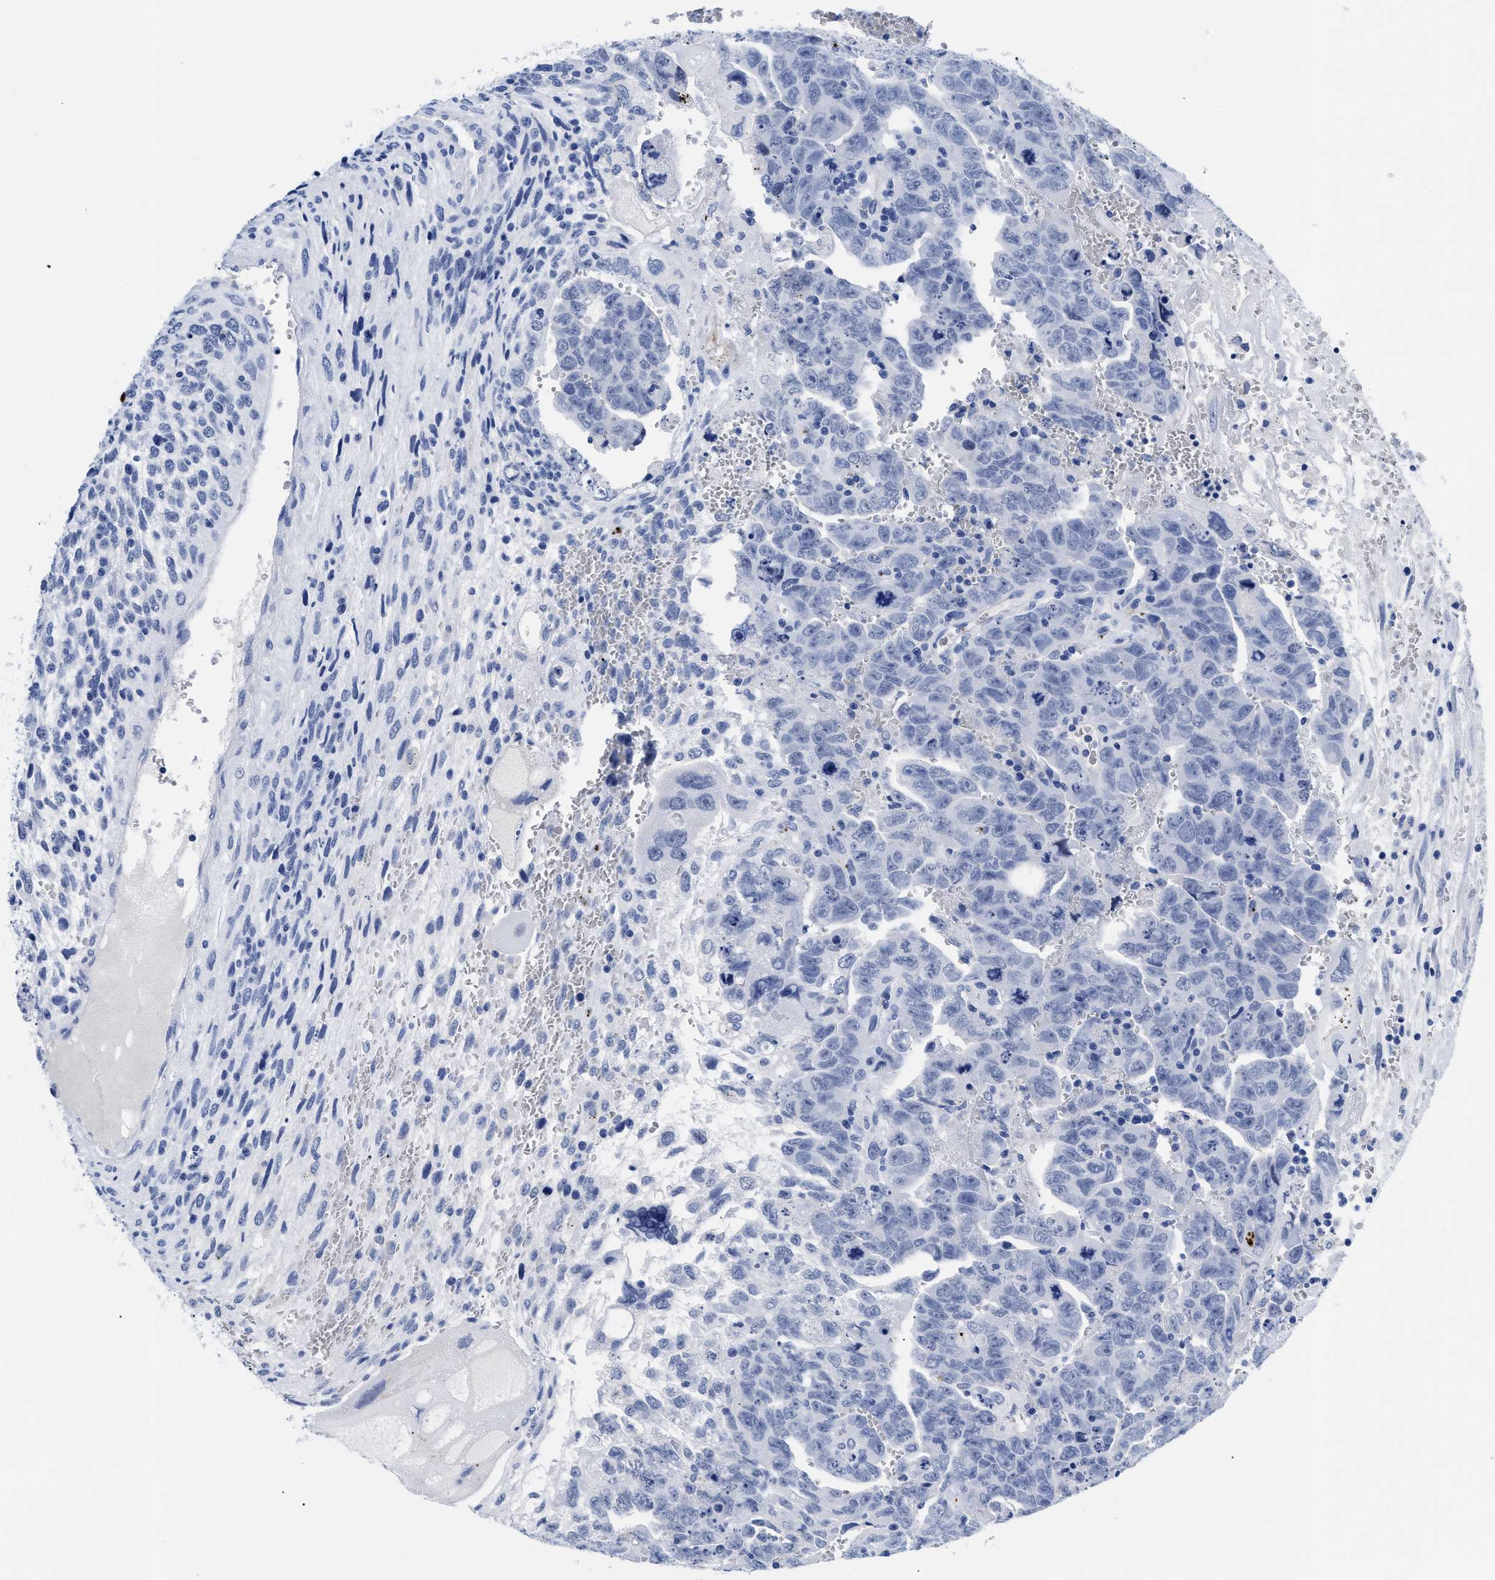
{"staining": {"intensity": "negative", "quantity": "none", "location": "none"}, "tissue": "testis cancer", "cell_type": "Tumor cells", "image_type": "cancer", "snomed": [{"axis": "morphology", "description": "Carcinoma, Embryonal, NOS"}, {"axis": "topography", "description": "Testis"}], "caption": "Embryonal carcinoma (testis) was stained to show a protein in brown. There is no significant staining in tumor cells. (Stains: DAB immunohistochemistry (IHC) with hematoxylin counter stain, Microscopy: brightfield microscopy at high magnification).", "gene": "TREML1", "patient": {"sex": "male", "age": 28}}